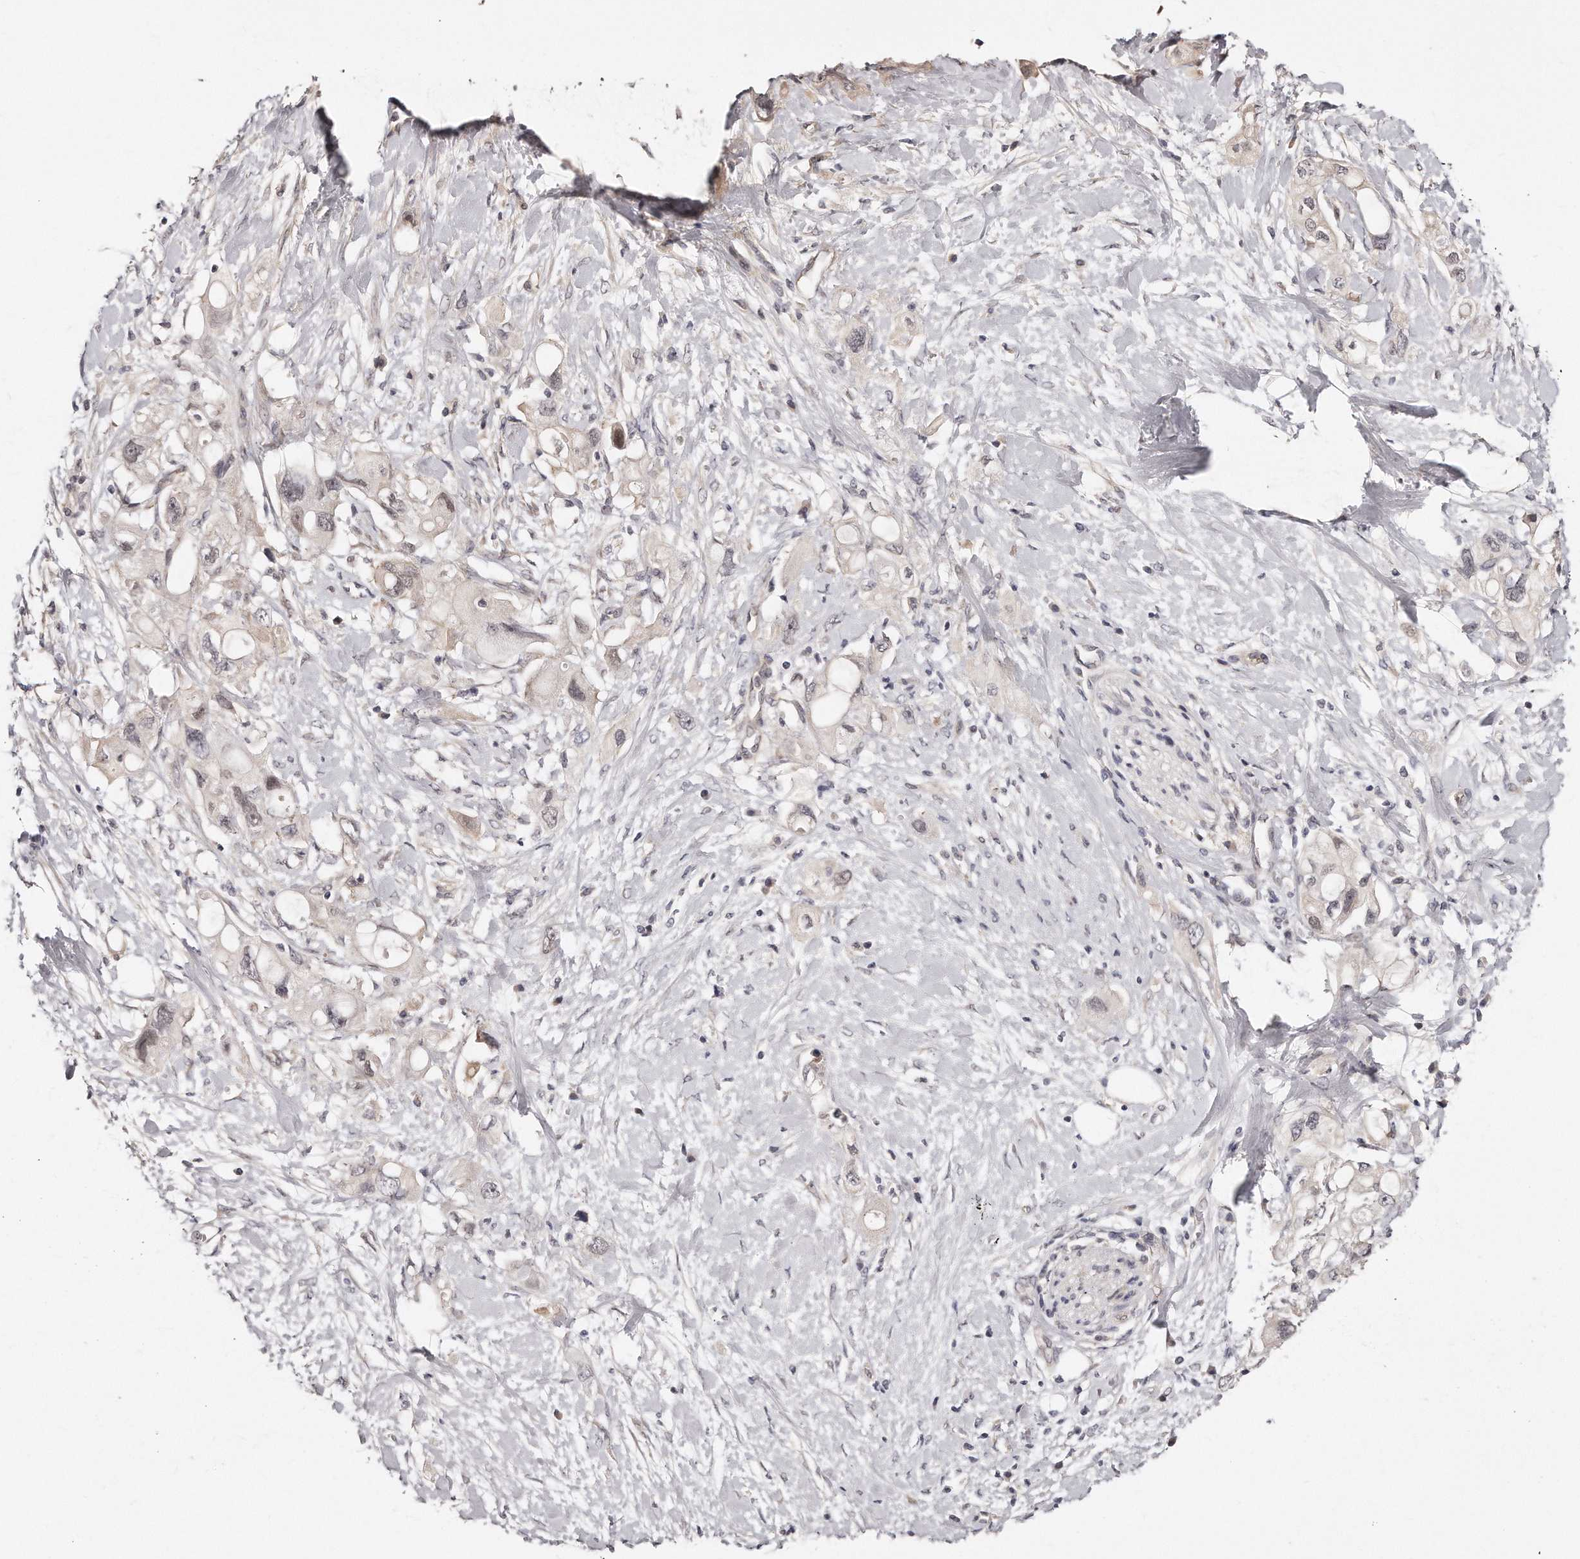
{"staining": {"intensity": "weak", "quantity": "<25%", "location": "nuclear"}, "tissue": "pancreatic cancer", "cell_type": "Tumor cells", "image_type": "cancer", "snomed": [{"axis": "morphology", "description": "Adenocarcinoma, NOS"}, {"axis": "topography", "description": "Pancreas"}], "caption": "This is an immunohistochemistry (IHC) micrograph of pancreatic adenocarcinoma. There is no positivity in tumor cells.", "gene": "CASZ1", "patient": {"sex": "female", "age": 56}}